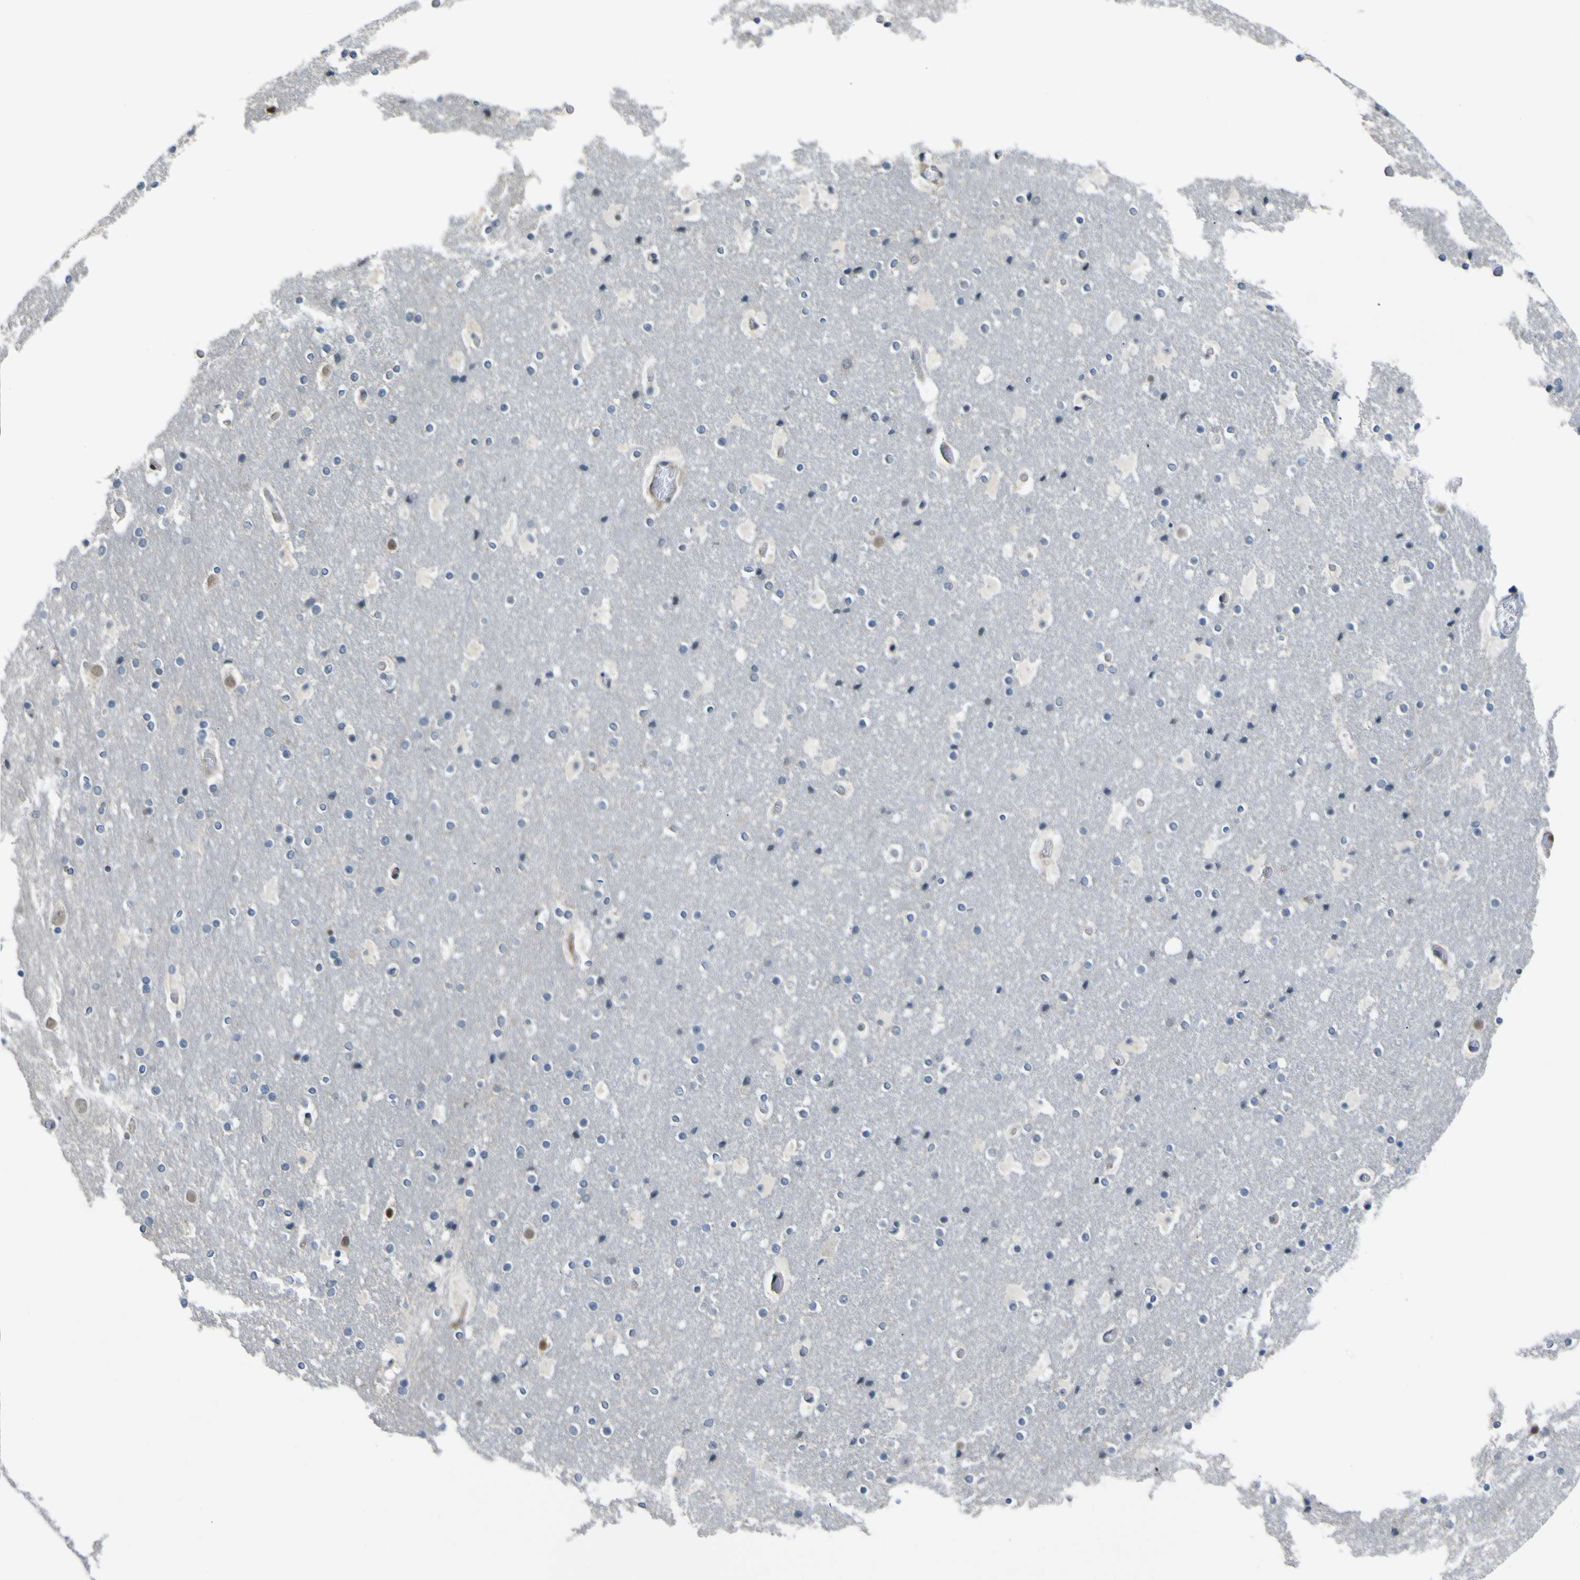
{"staining": {"intensity": "moderate", "quantity": ">75%", "location": "cytoplasmic/membranous"}, "tissue": "cerebral cortex", "cell_type": "Endothelial cells", "image_type": "normal", "snomed": [{"axis": "morphology", "description": "Normal tissue, NOS"}, {"axis": "topography", "description": "Cerebral cortex"}], "caption": "Immunohistochemistry (IHC) image of benign cerebral cortex: cerebral cortex stained using IHC exhibits medium levels of moderate protein expression localized specifically in the cytoplasmic/membranous of endothelial cells, appearing as a cytoplasmic/membranous brown color.", "gene": "KDM7A", "patient": {"sex": "male", "age": 57}}